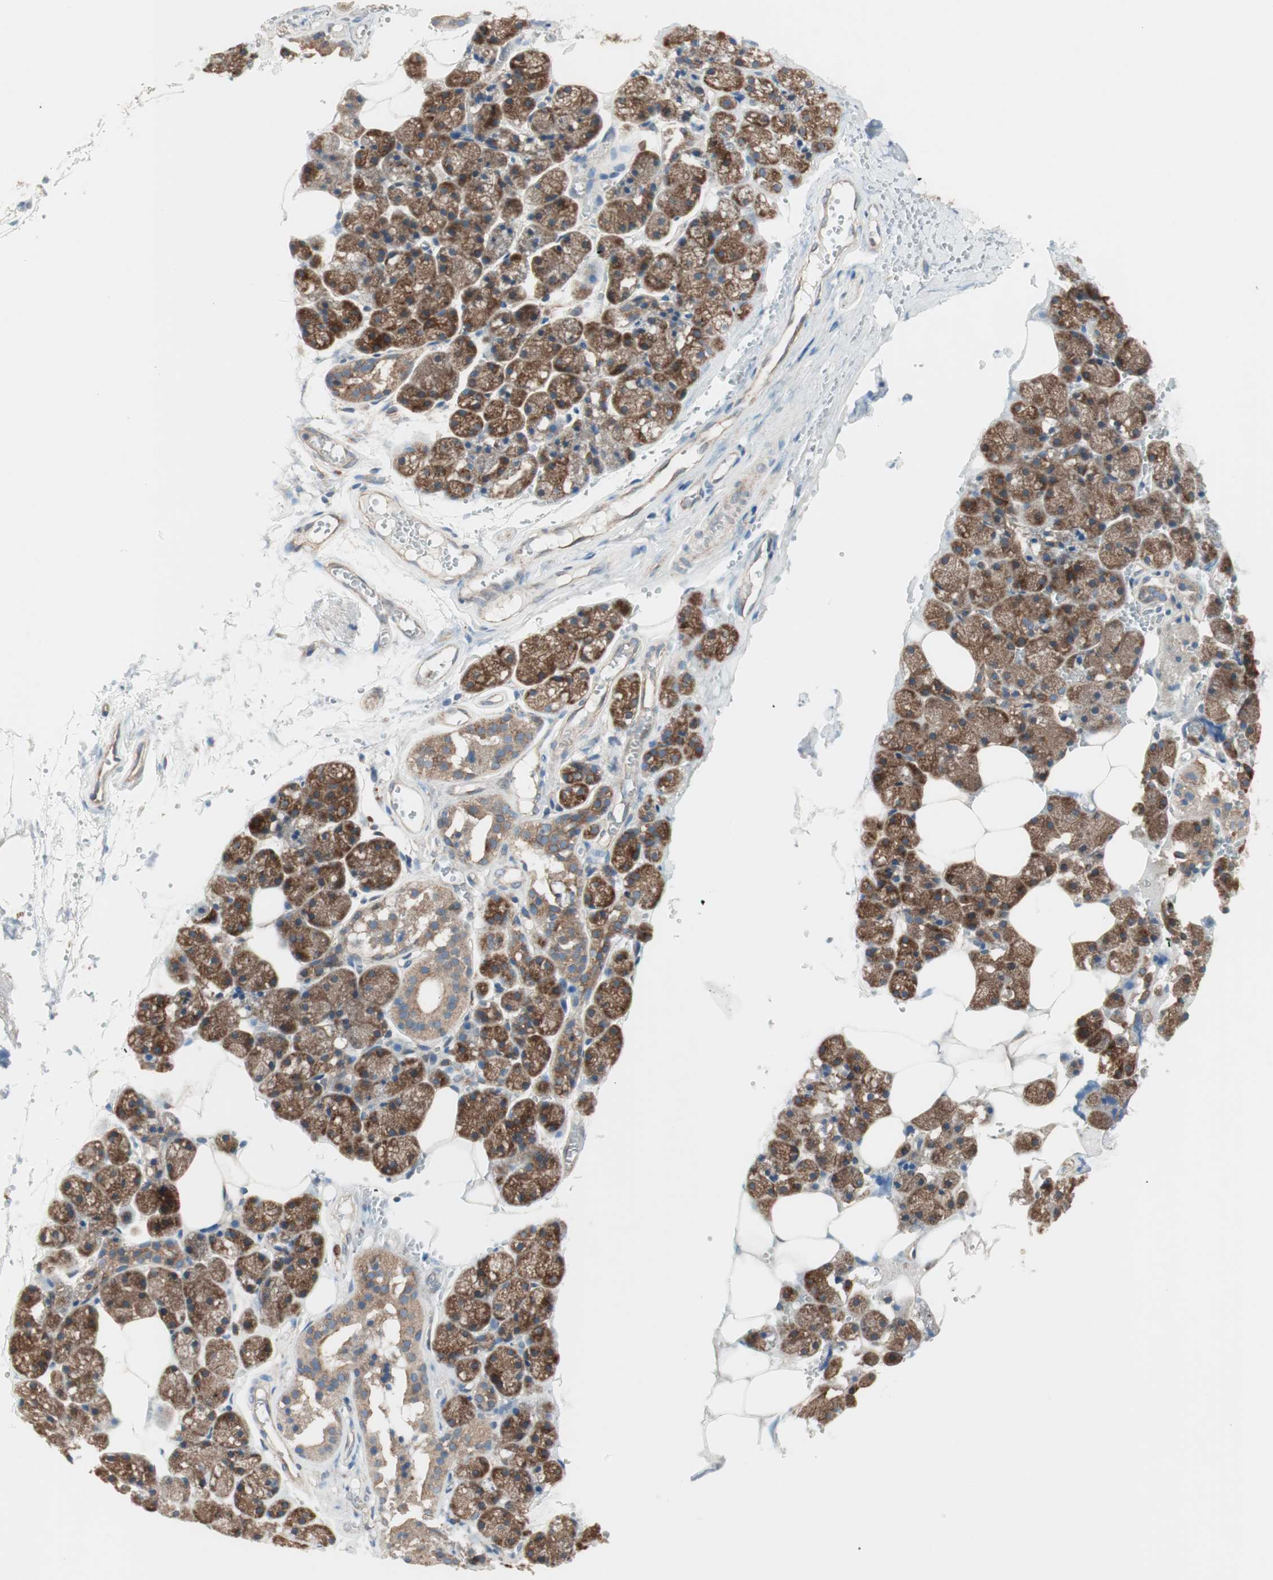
{"staining": {"intensity": "strong", "quantity": ">75%", "location": "cytoplasmic/membranous"}, "tissue": "salivary gland", "cell_type": "Glandular cells", "image_type": "normal", "snomed": [{"axis": "morphology", "description": "Normal tissue, NOS"}, {"axis": "topography", "description": "Salivary gland"}], "caption": "IHC histopathology image of normal salivary gland: salivary gland stained using immunohistochemistry shows high levels of strong protein expression localized specifically in the cytoplasmic/membranous of glandular cells, appearing as a cytoplasmic/membranous brown color.", "gene": "RAB5A", "patient": {"sex": "male", "age": 62}}